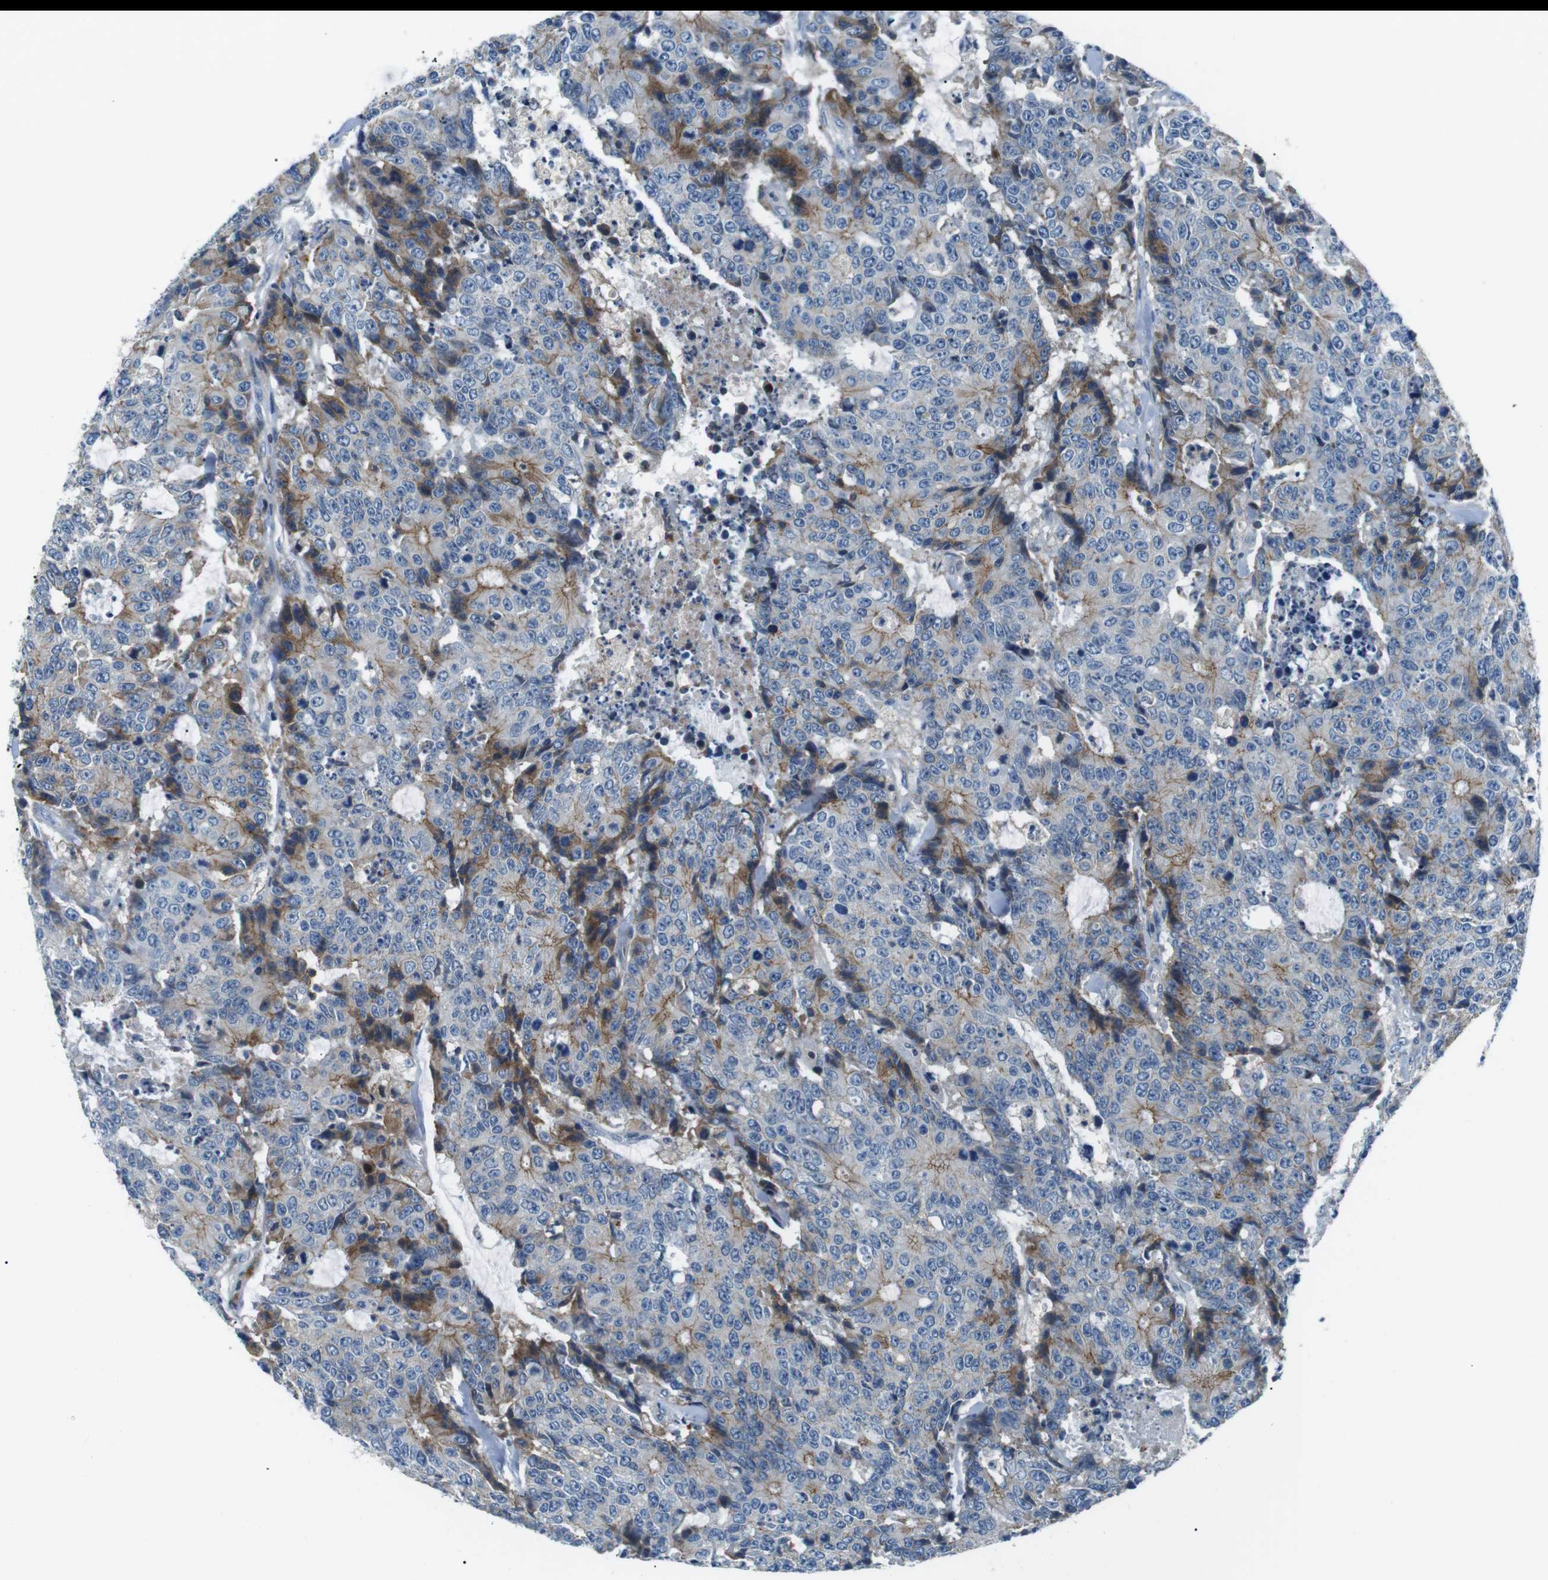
{"staining": {"intensity": "moderate", "quantity": "<25%", "location": "cytoplasmic/membranous"}, "tissue": "colorectal cancer", "cell_type": "Tumor cells", "image_type": "cancer", "snomed": [{"axis": "morphology", "description": "Adenocarcinoma, NOS"}, {"axis": "topography", "description": "Colon"}], "caption": "The micrograph shows immunohistochemical staining of colorectal adenocarcinoma. There is moderate cytoplasmic/membranous expression is present in about <25% of tumor cells.", "gene": "ARVCF", "patient": {"sex": "female", "age": 86}}